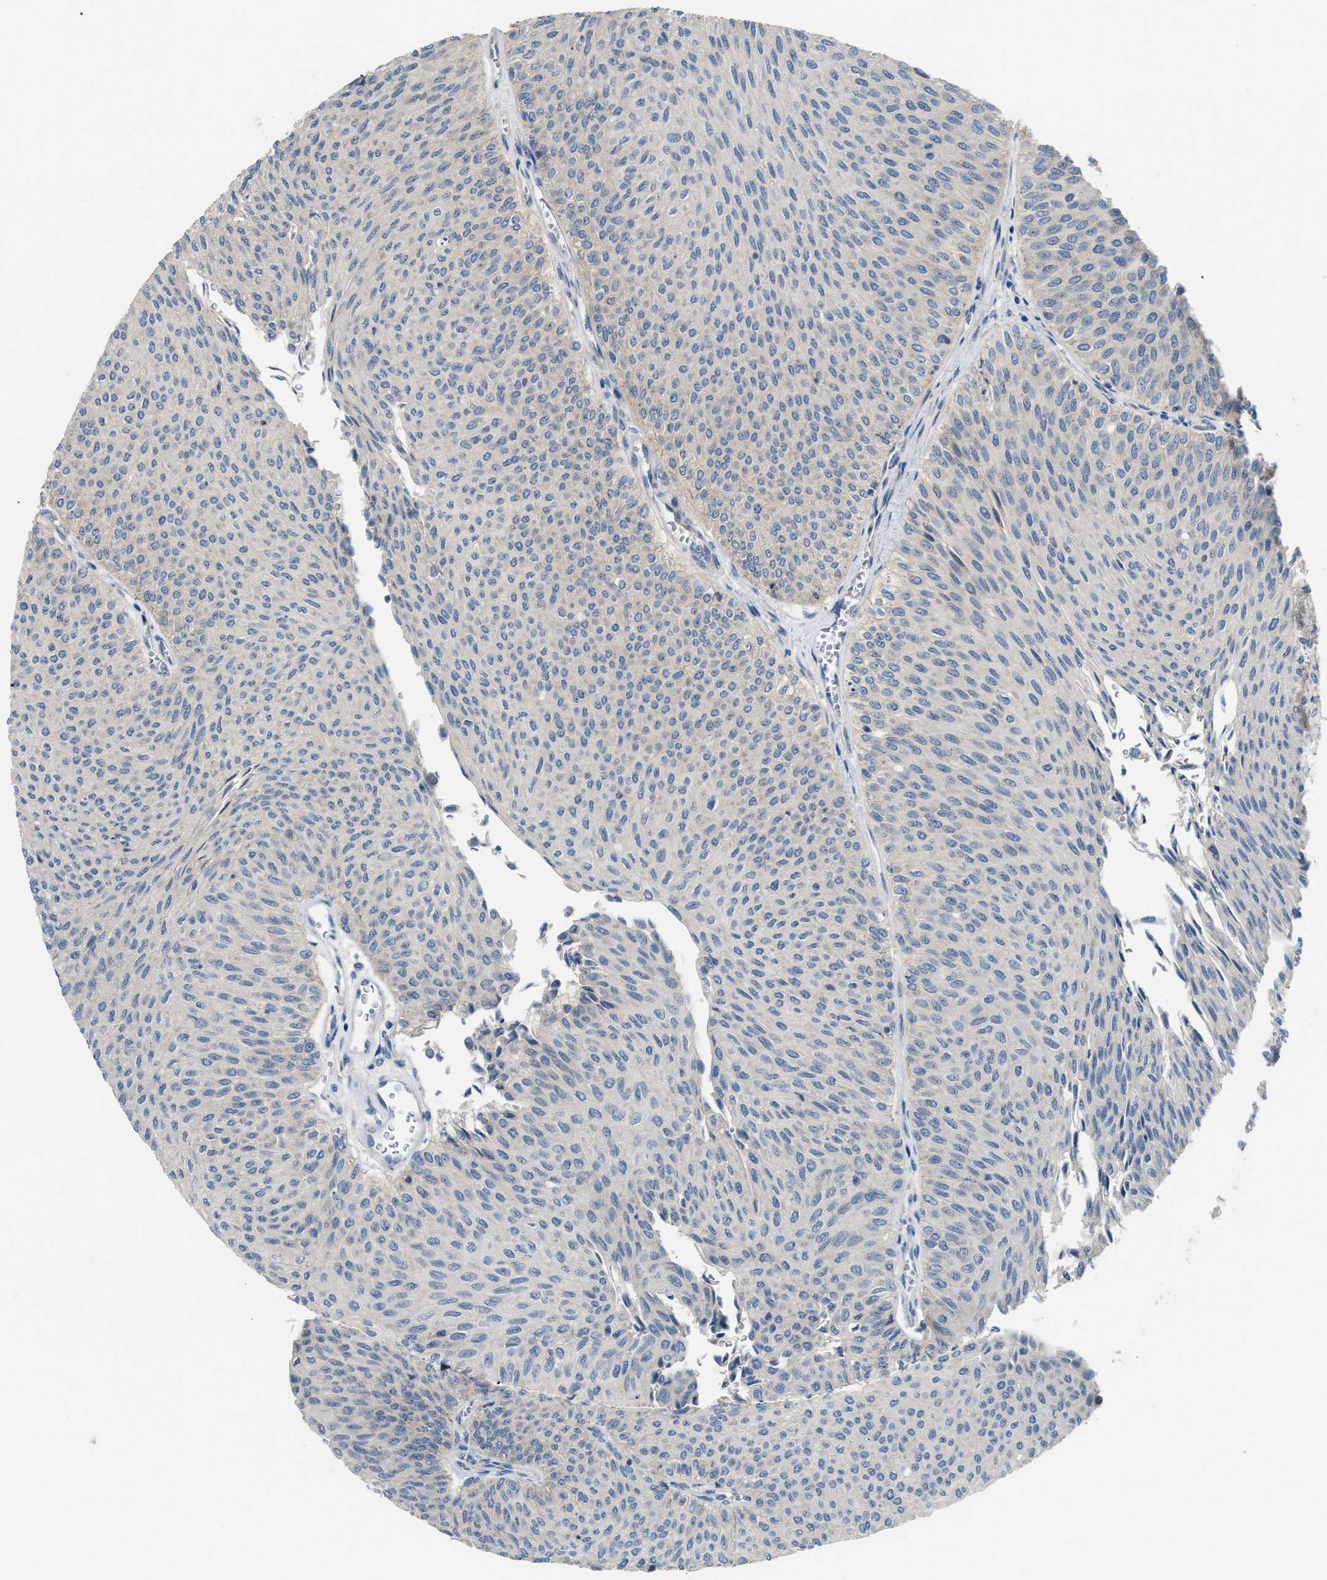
{"staining": {"intensity": "negative", "quantity": "none", "location": "none"}, "tissue": "urothelial cancer", "cell_type": "Tumor cells", "image_type": "cancer", "snomed": [{"axis": "morphology", "description": "Urothelial carcinoma, Low grade"}, {"axis": "topography", "description": "Urinary bladder"}], "caption": "Human urothelial carcinoma (low-grade) stained for a protein using IHC reveals no positivity in tumor cells.", "gene": "DHX58", "patient": {"sex": "male", "age": 78}}